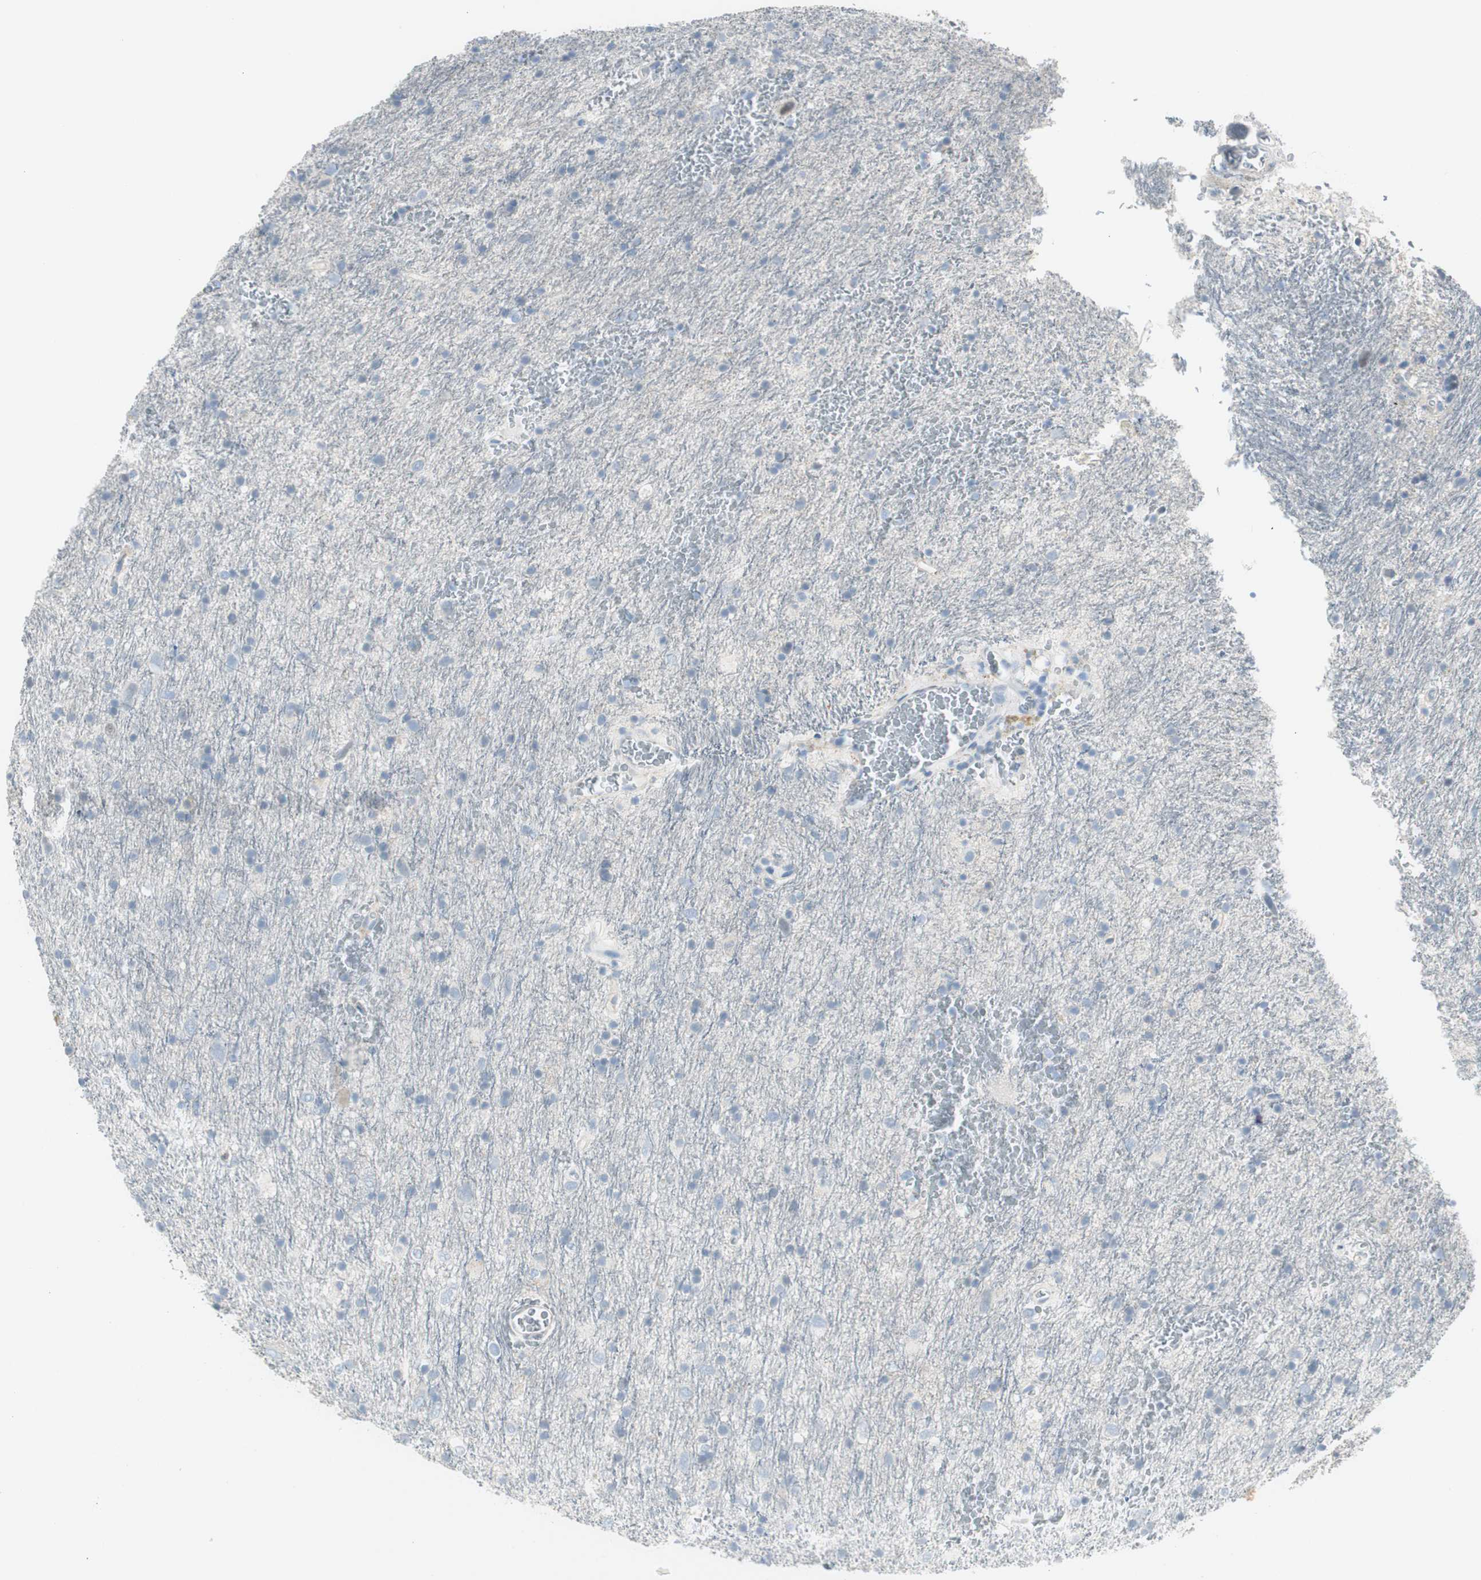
{"staining": {"intensity": "negative", "quantity": "none", "location": "none"}, "tissue": "glioma", "cell_type": "Tumor cells", "image_type": "cancer", "snomed": [{"axis": "morphology", "description": "Glioma, malignant, Low grade"}, {"axis": "topography", "description": "Brain"}], "caption": "This is a photomicrograph of IHC staining of glioma, which shows no expression in tumor cells.", "gene": "CACNA2D1", "patient": {"sex": "male", "age": 77}}